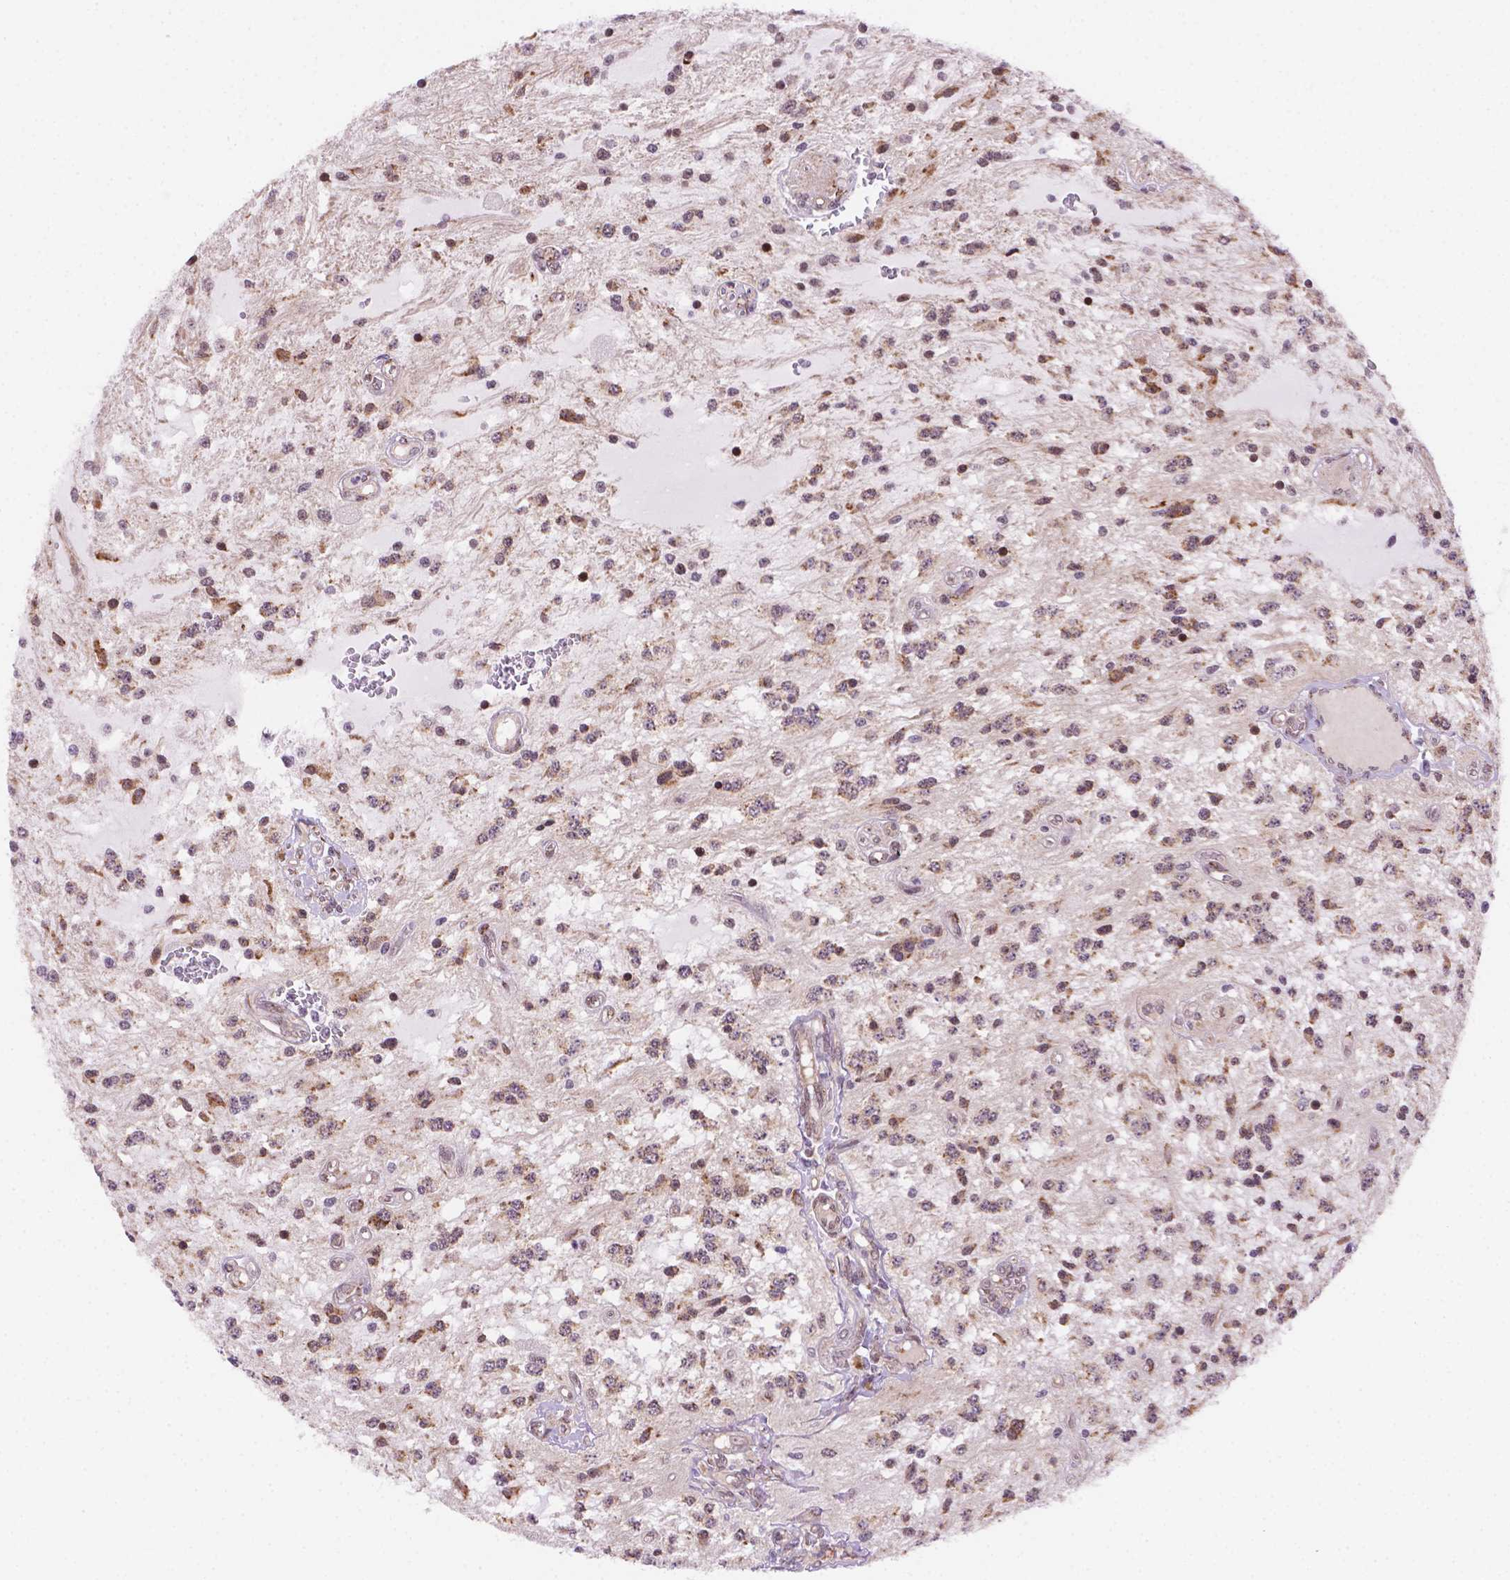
{"staining": {"intensity": "moderate", "quantity": ">75%", "location": "cytoplasmic/membranous"}, "tissue": "glioma", "cell_type": "Tumor cells", "image_type": "cancer", "snomed": [{"axis": "morphology", "description": "Glioma, malignant, Low grade"}, {"axis": "topography", "description": "Cerebellum"}], "caption": "IHC image of human glioma stained for a protein (brown), which displays medium levels of moderate cytoplasmic/membranous expression in approximately >75% of tumor cells.", "gene": "FNIP1", "patient": {"sex": "female", "age": 14}}